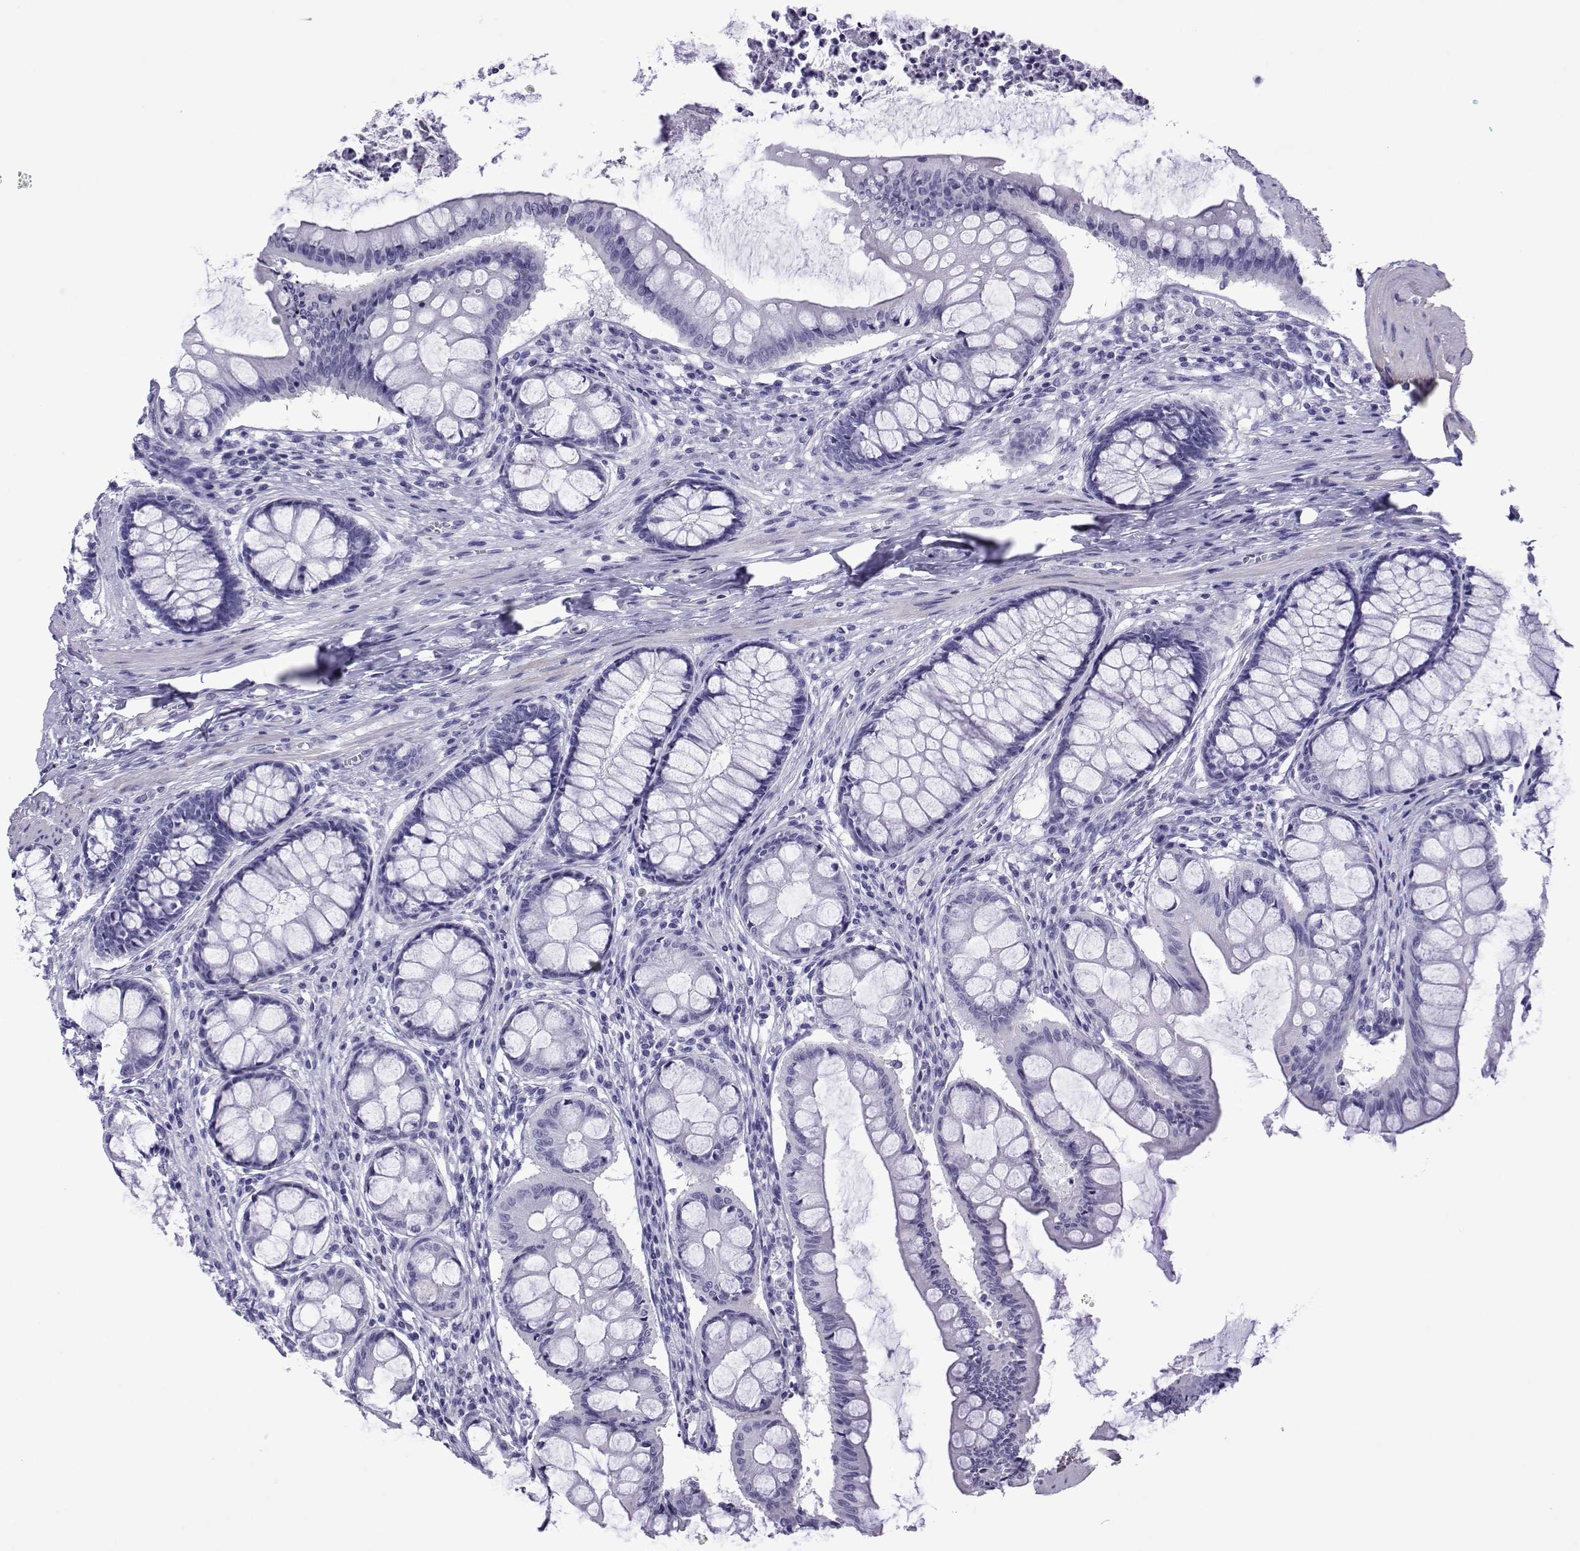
{"staining": {"intensity": "negative", "quantity": "none", "location": "none"}, "tissue": "colon", "cell_type": "Endothelial cells", "image_type": "normal", "snomed": [{"axis": "morphology", "description": "Normal tissue, NOS"}, {"axis": "topography", "description": "Colon"}], "caption": "Immunohistochemistry (IHC) image of benign colon stained for a protein (brown), which demonstrates no staining in endothelial cells. The staining was performed using DAB (3,3'-diaminobenzidine) to visualize the protein expression in brown, while the nuclei were stained in blue with hematoxylin (Magnification: 20x).", "gene": "SPANXA1", "patient": {"sex": "female", "age": 65}}